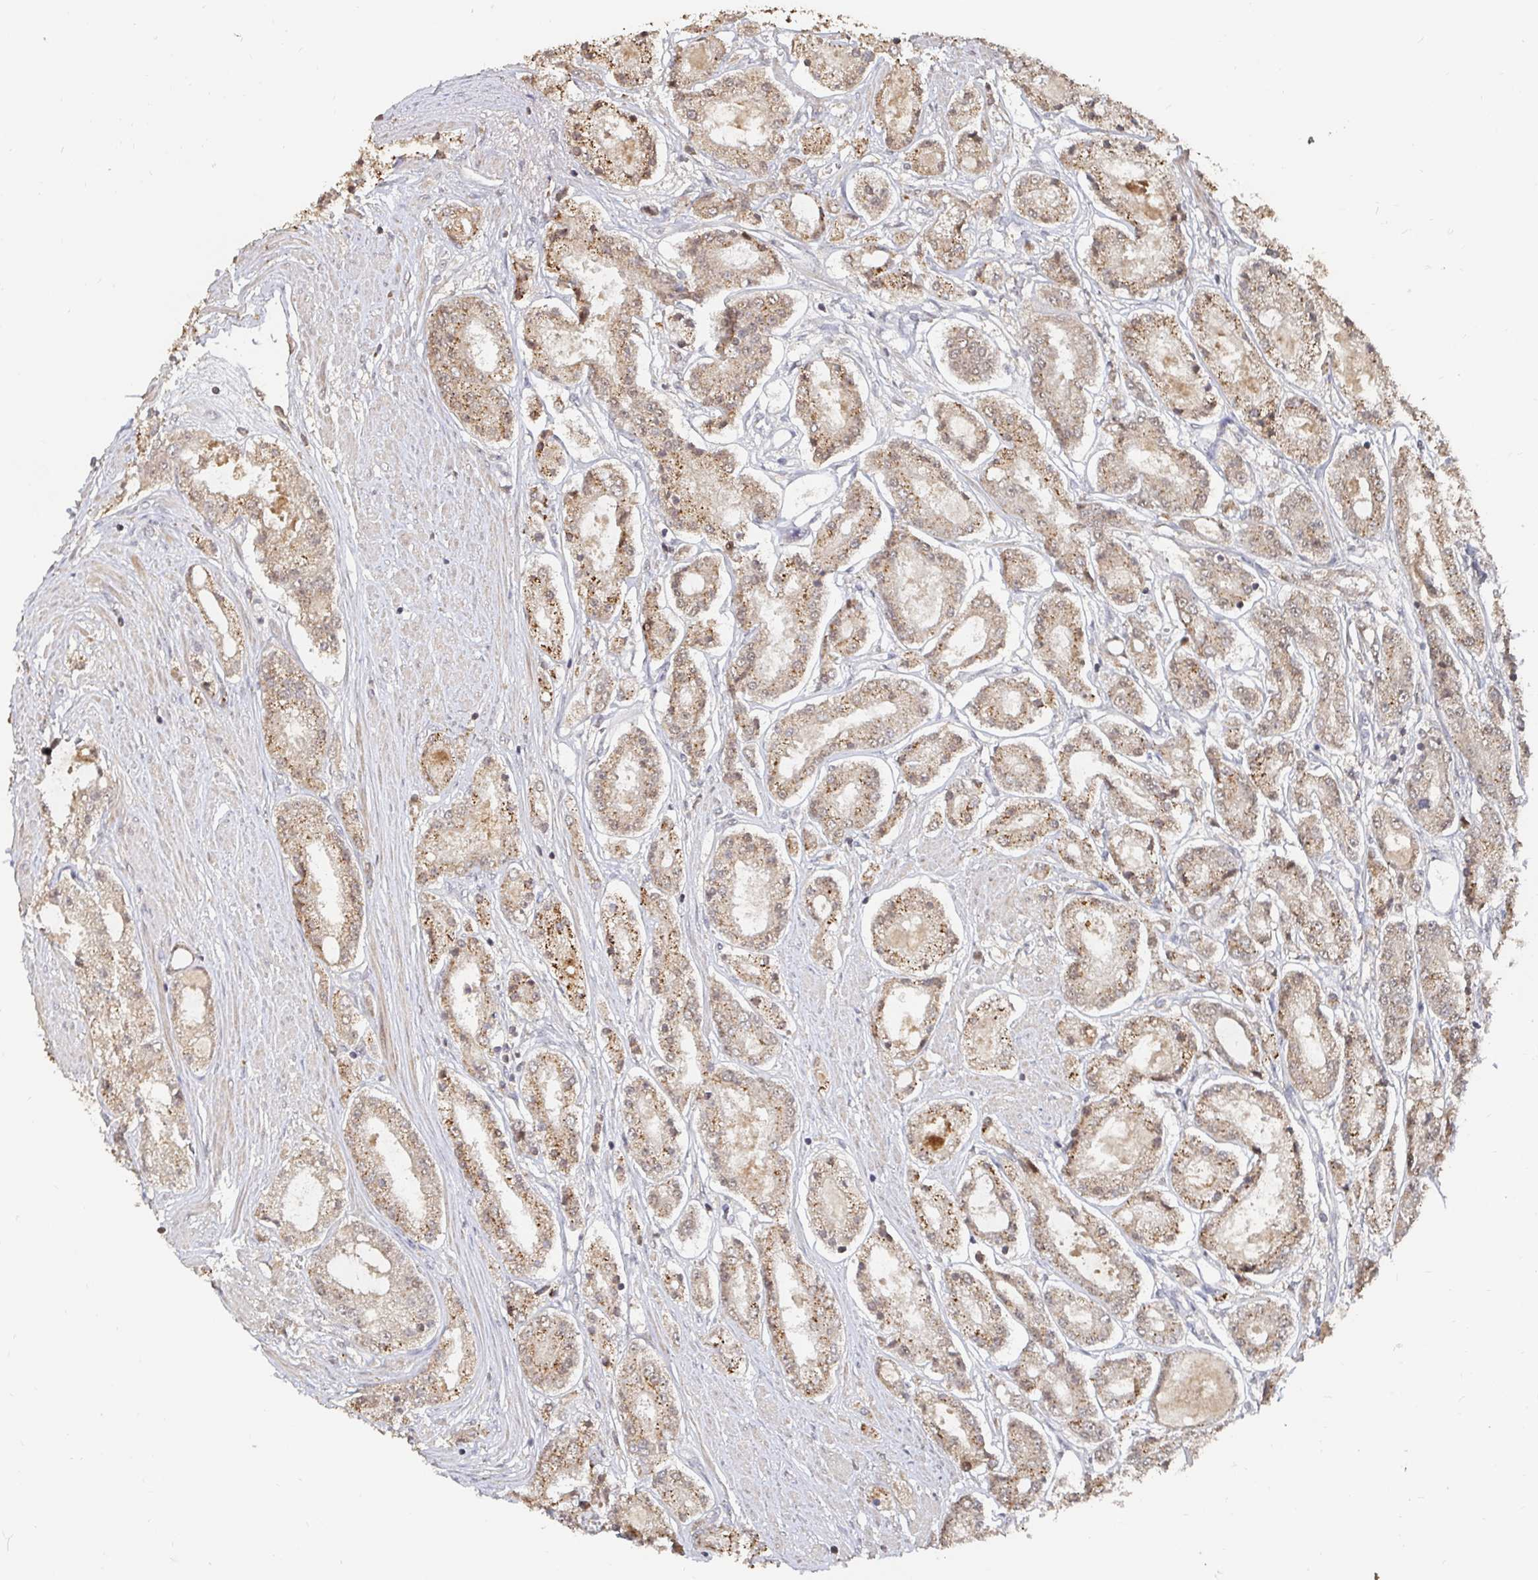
{"staining": {"intensity": "weak", "quantity": ">75%", "location": "cytoplasmic/membranous"}, "tissue": "prostate cancer", "cell_type": "Tumor cells", "image_type": "cancer", "snomed": [{"axis": "morphology", "description": "Adenocarcinoma, High grade"}, {"axis": "topography", "description": "Prostate"}], "caption": "IHC of human prostate cancer demonstrates low levels of weak cytoplasmic/membranous positivity in about >75% of tumor cells.", "gene": "LRP5", "patient": {"sex": "male", "age": 66}}